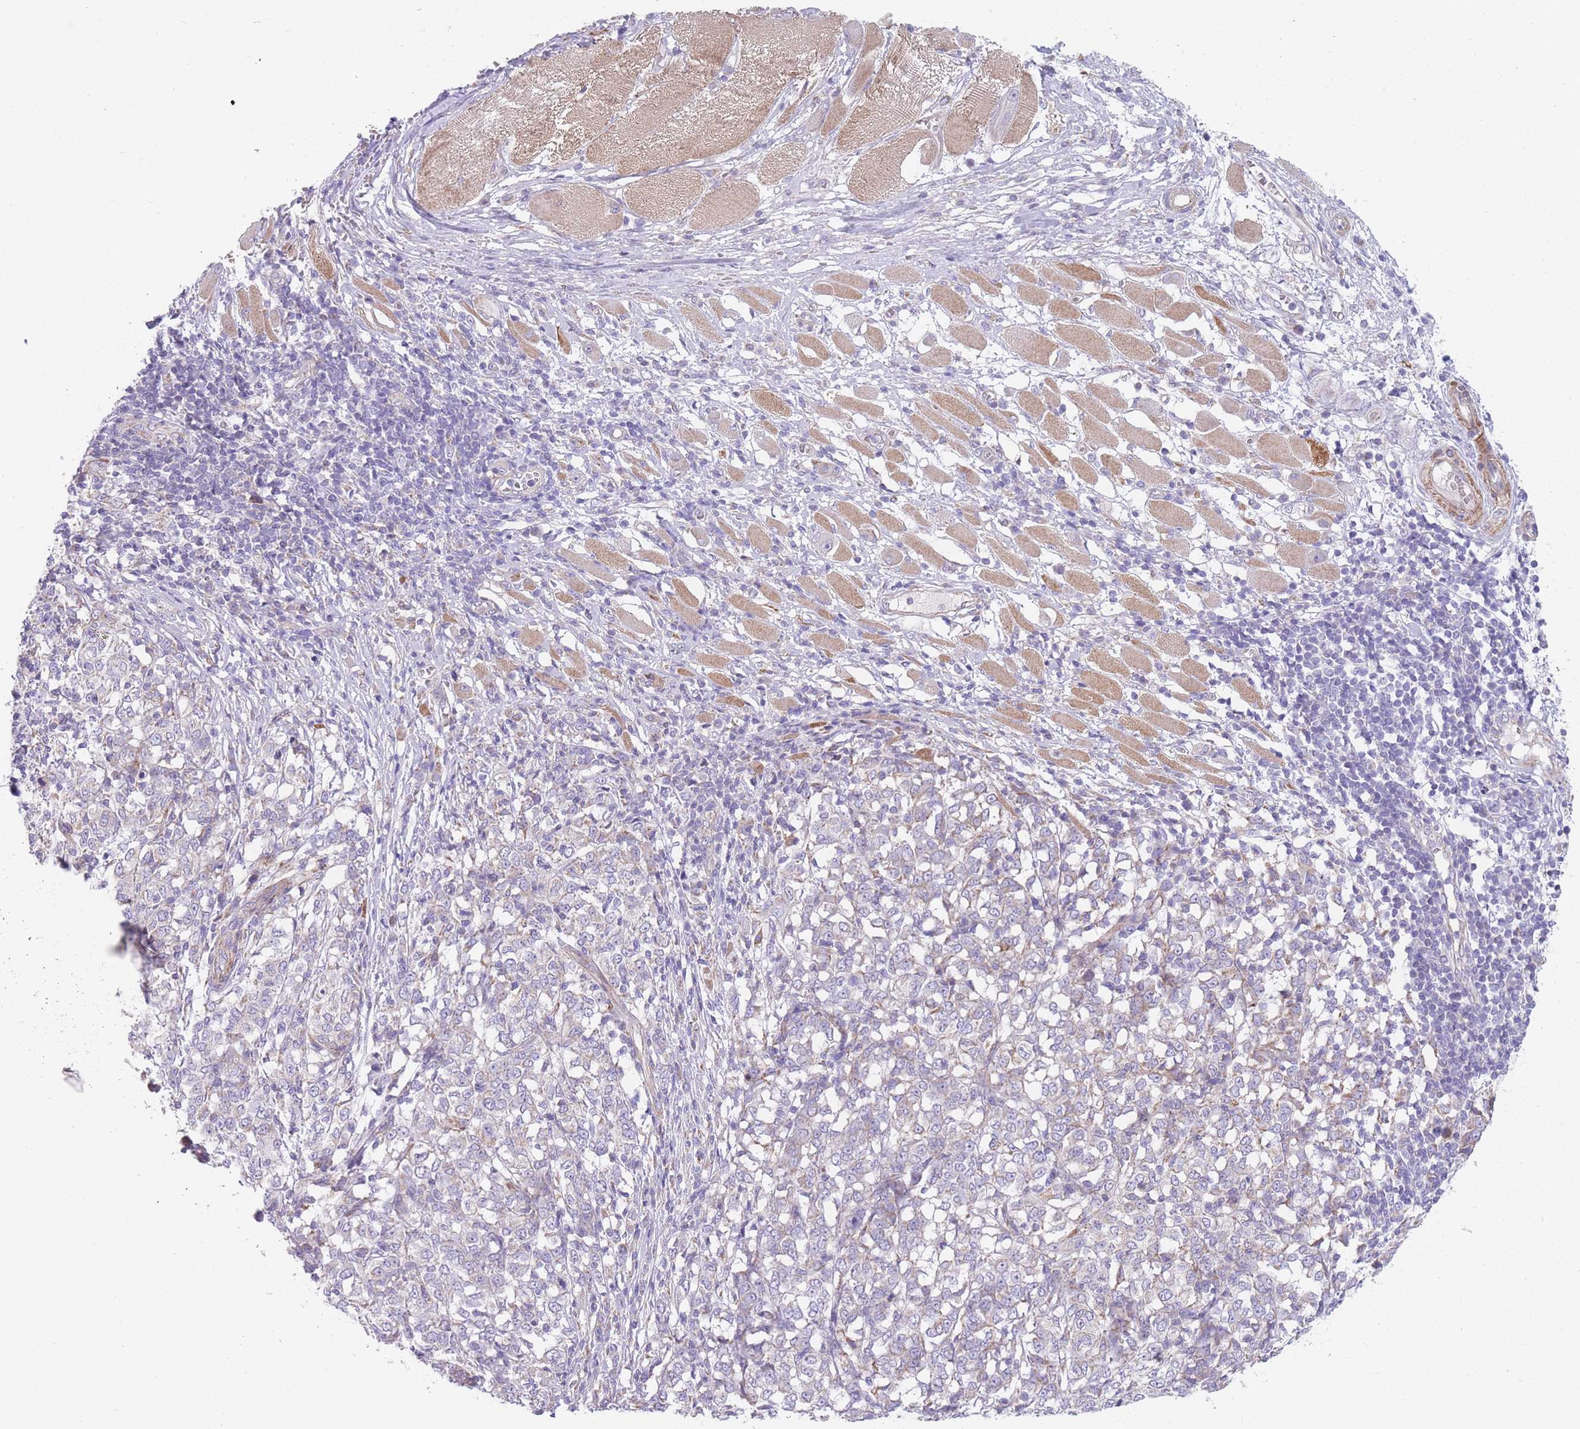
{"staining": {"intensity": "moderate", "quantity": "25%-75%", "location": "cytoplasmic/membranous"}, "tissue": "melanoma", "cell_type": "Tumor cells", "image_type": "cancer", "snomed": [{"axis": "morphology", "description": "Malignant melanoma, NOS"}, {"axis": "topography", "description": "Skin"}], "caption": "This is an image of immunohistochemistry (IHC) staining of malignant melanoma, which shows moderate expression in the cytoplasmic/membranous of tumor cells.", "gene": "SMPD4", "patient": {"sex": "female", "age": 72}}